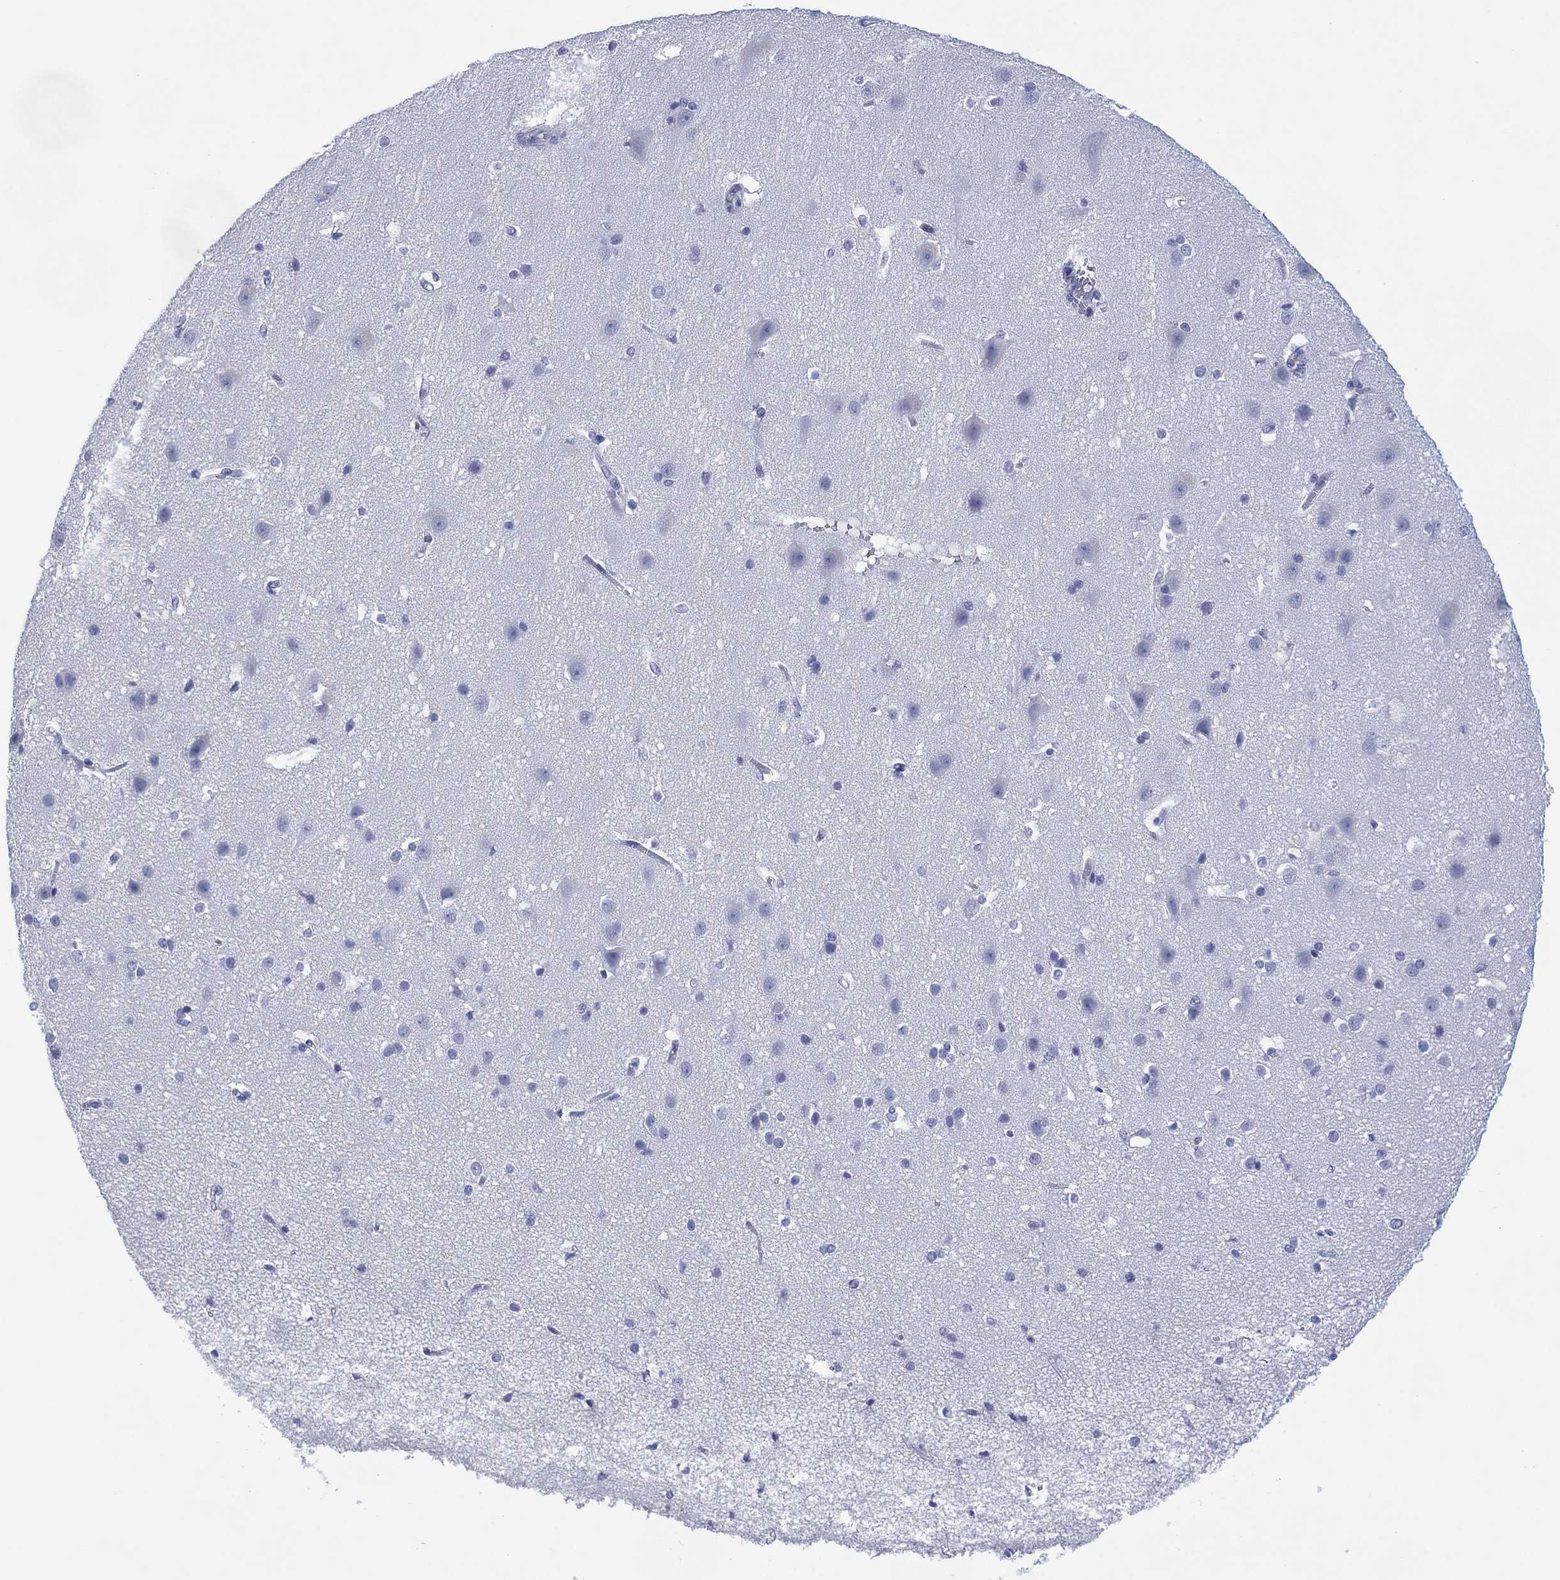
{"staining": {"intensity": "negative", "quantity": "none", "location": "none"}, "tissue": "cerebral cortex", "cell_type": "Endothelial cells", "image_type": "normal", "snomed": [{"axis": "morphology", "description": "Normal tissue, NOS"}, {"axis": "topography", "description": "Cerebral cortex"}], "caption": "DAB immunohistochemical staining of unremarkable human cerebral cortex demonstrates no significant expression in endothelial cells. The staining was performed using DAB (3,3'-diaminobenzidine) to visualize the protein expression in brown, while the nuclei were stained in blue with hematoxylin (Magnification: 20x).", "gene": "SIGLECL1", "patient": {"sex": "male", "age": 37}}